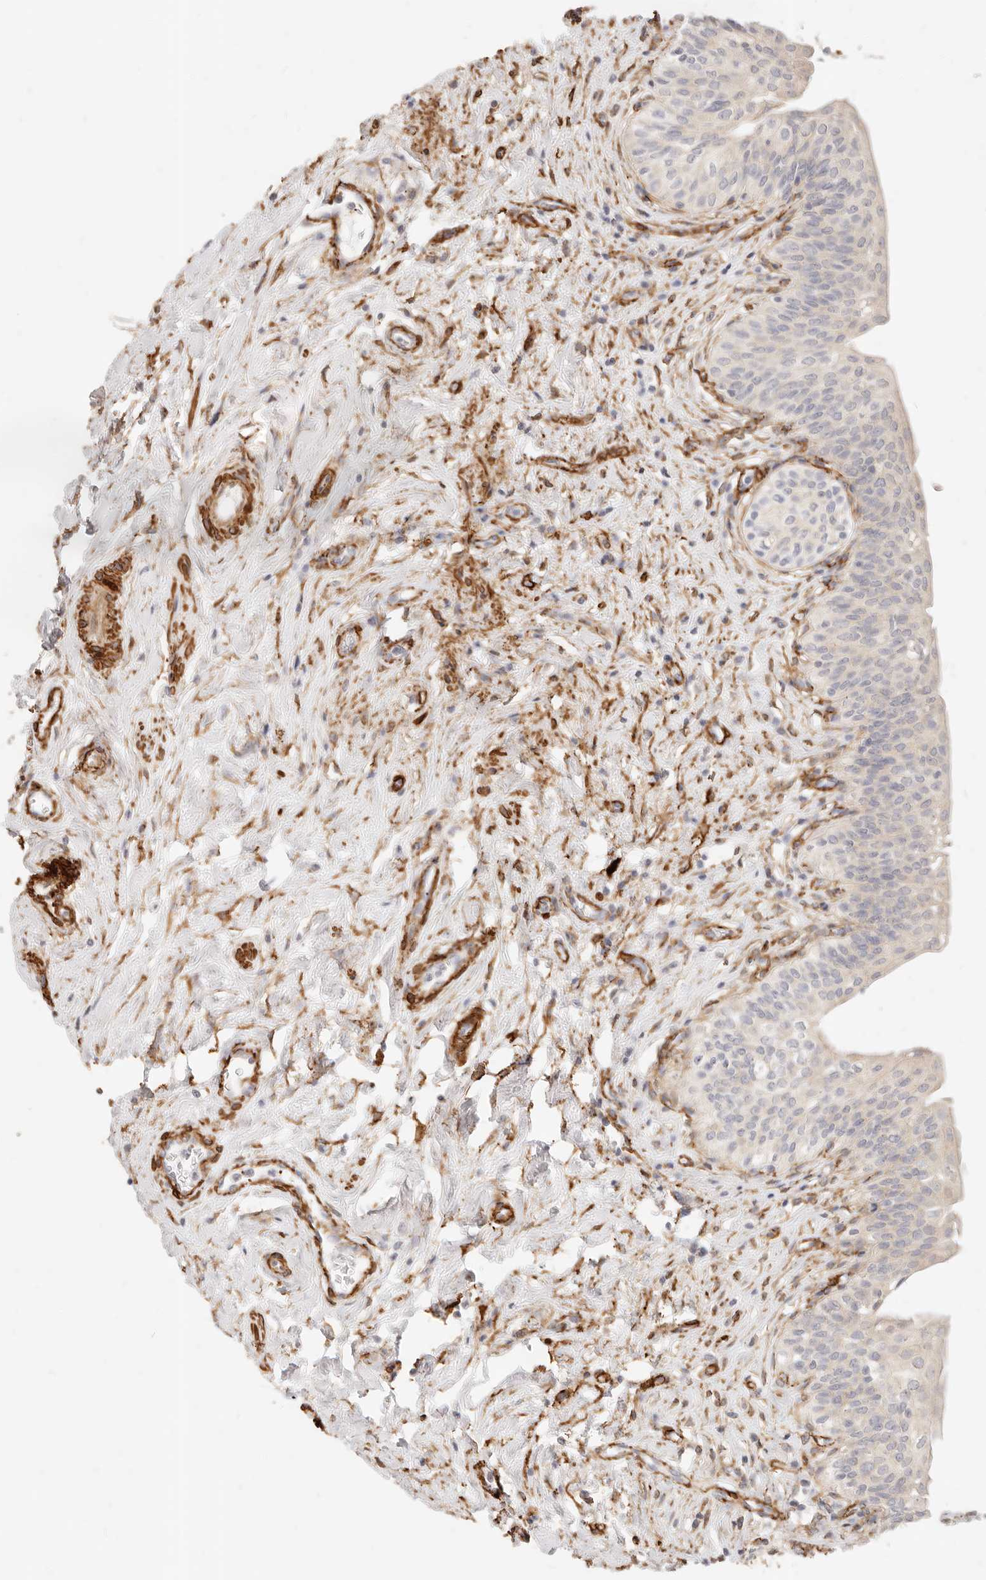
{"staining": {"intensity": "weak", "quantity": "25%-75%", "location": "cytoplasmic/membranous"}, "tissue": "urinary bladder", "cell_type": "Urothelial cells", "image_type": "normal", "snomed": [{"axis": "morphology", "description": "Normal tissue, NOS"}, {"axis": "topography", "description": "Urinary bladder"}], "caption": "A brown stain shows weak cytoplasmic/membranous staining of a protein in urothelial cells of normal human urinary bladder. (DAB (3,3'-diaminobenzidine) IHC with brightfield microscopy, high magnification).", "gene": "TMTC2", "patient": {"sex": "male", "age": 83}}